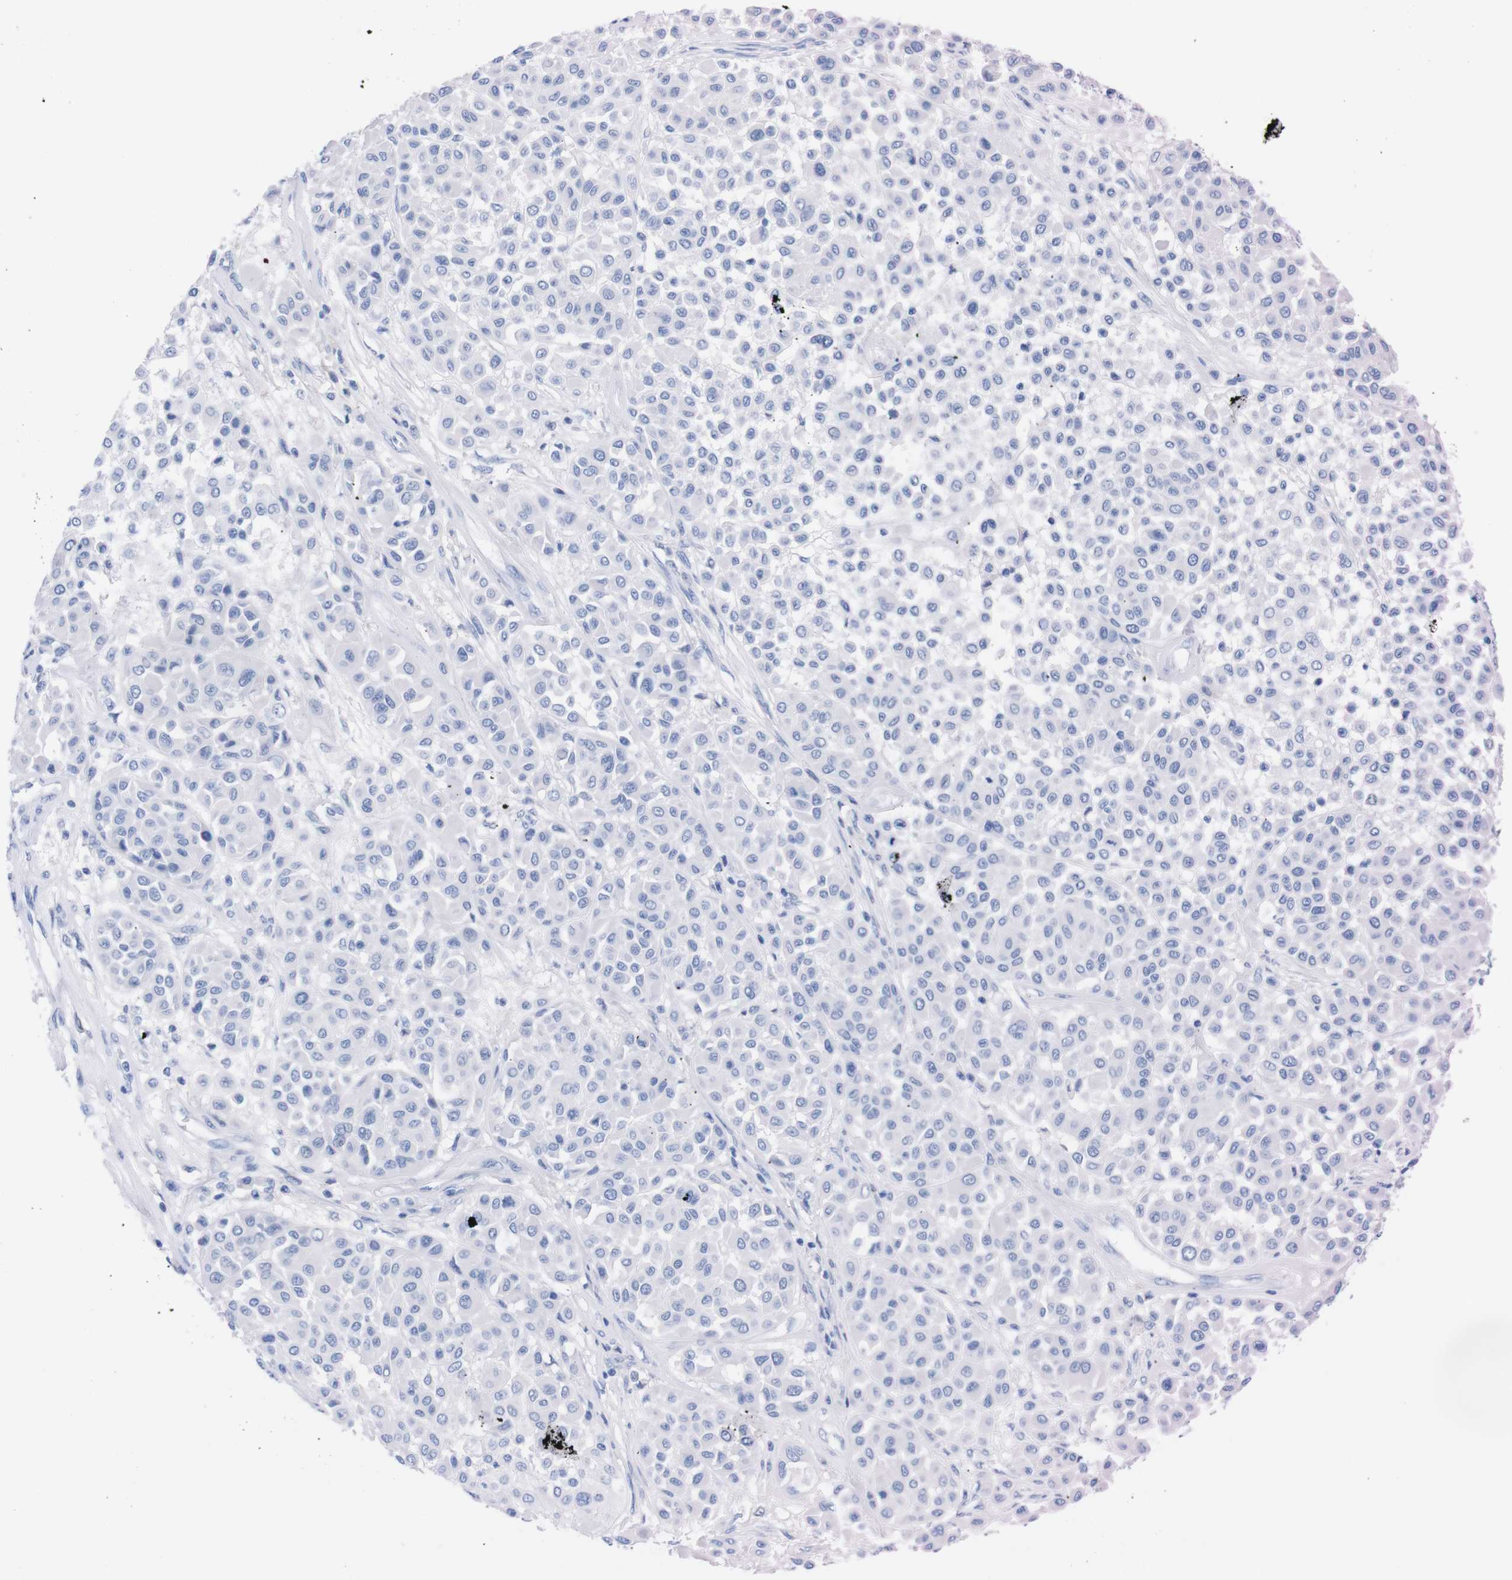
{"staining": {"intensity": "negative", "quantity": "none", "location": "none"}, "tissue": "melanoma", "cell_type": "Tumor cells", "image_type": "cancer", "snomed": [{"axis": "morphology", "description": "Malignant melanoma, Metastatic site"}, {"axis": "topography", "description": "Soft tissue"}], "caption": "Immunohistochemical staining of melanoma displays no significant expression in tumor cells.", "gene": "P2RY12", "patient": {"sex": "male", "age": 41}}